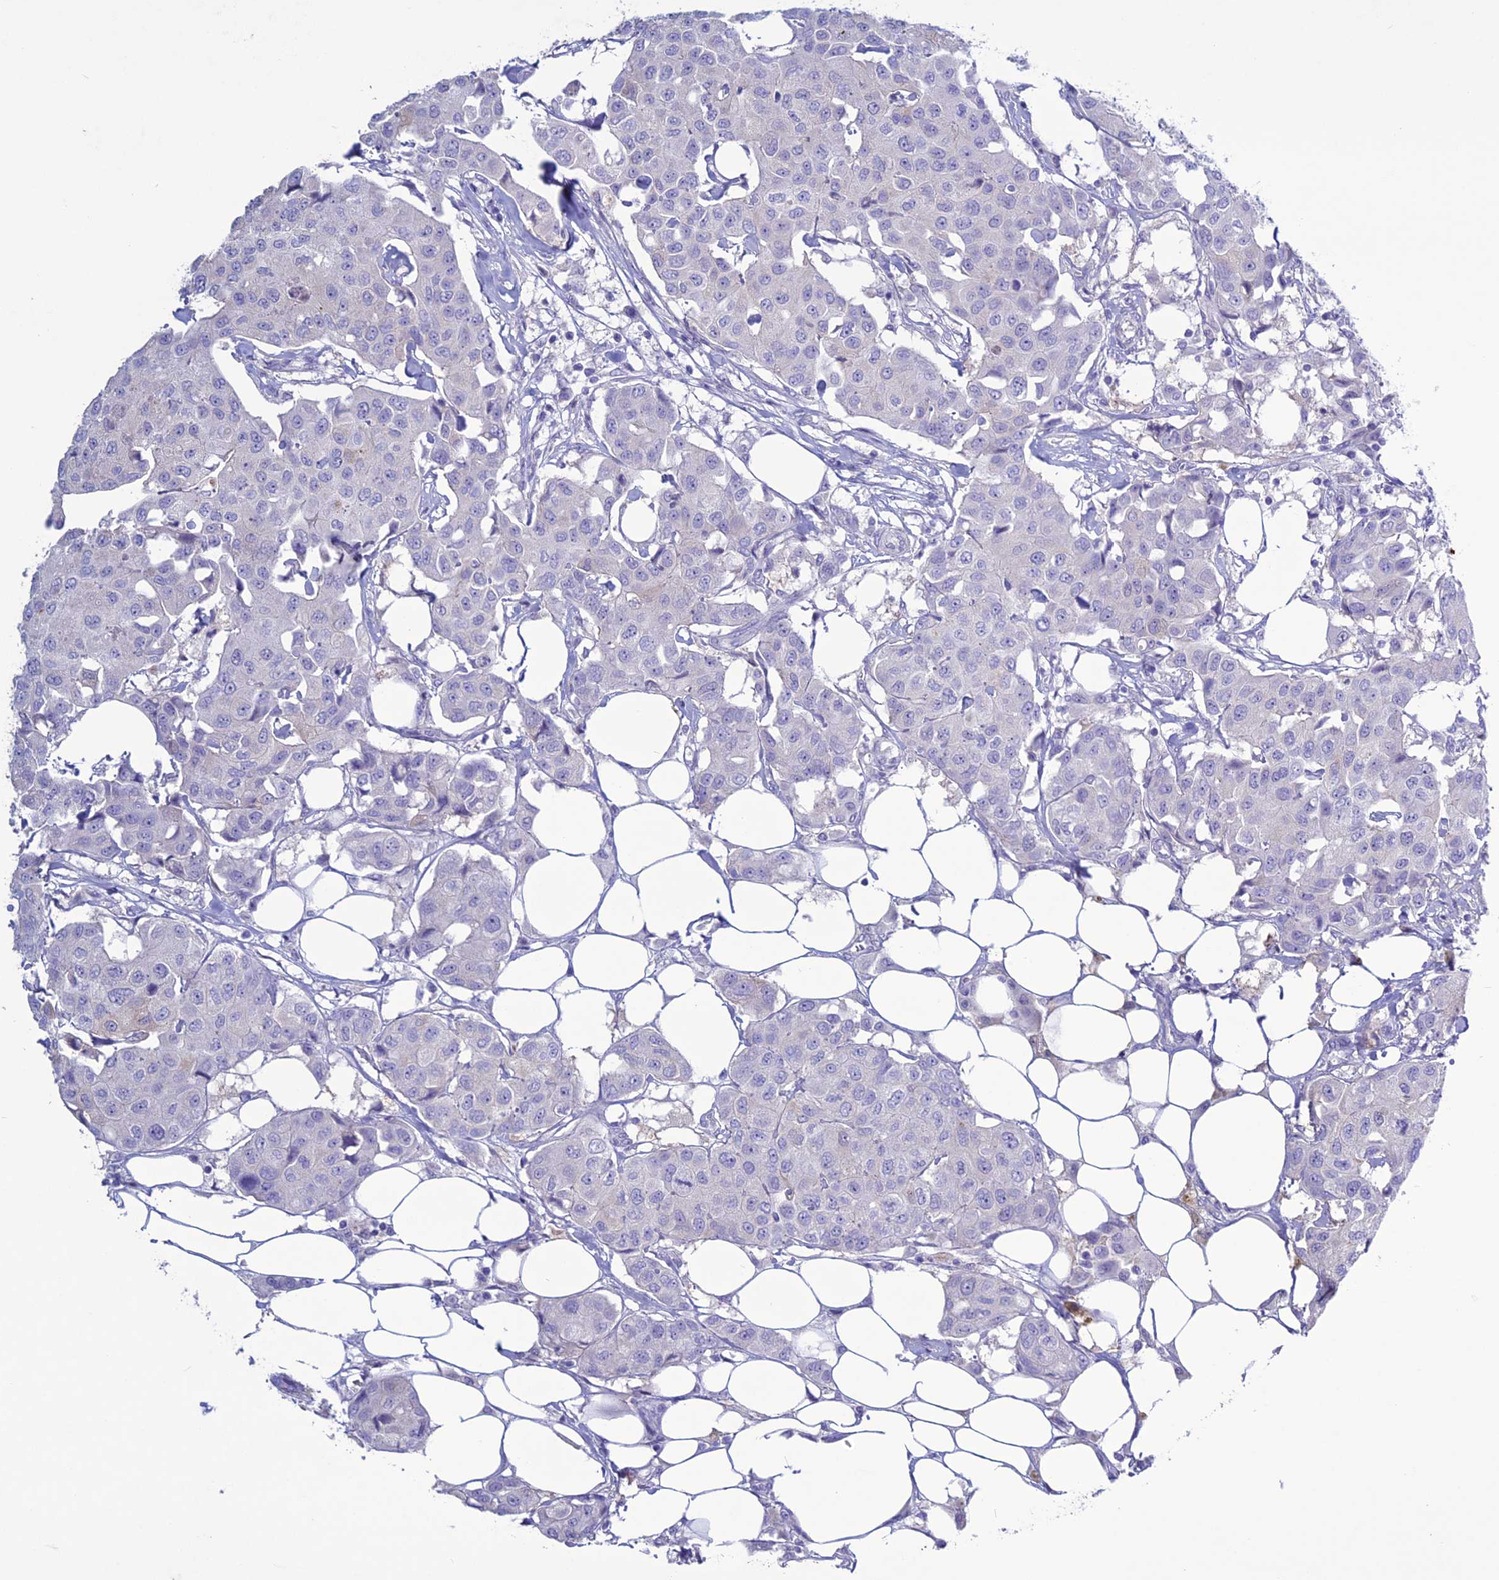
{"staining": {"intensity": "negative", "quantity": "none", "location": "none"}, "tissue": "breast cancer", "cell_type": "Tumor cells", "image_type": "cancer", "snomed": [{"axis": "morphology", "description": "Duct carcinoma"}, {"axis": "topography", "description": "Breast"}], "caption": "Immunohistochemical staining of human invasive ductal carcinoma (breast) demonstrates no significant expression in tumor cells.", "gene": "CLEC2L", "patient": {"sex": "female", "age": 80}}